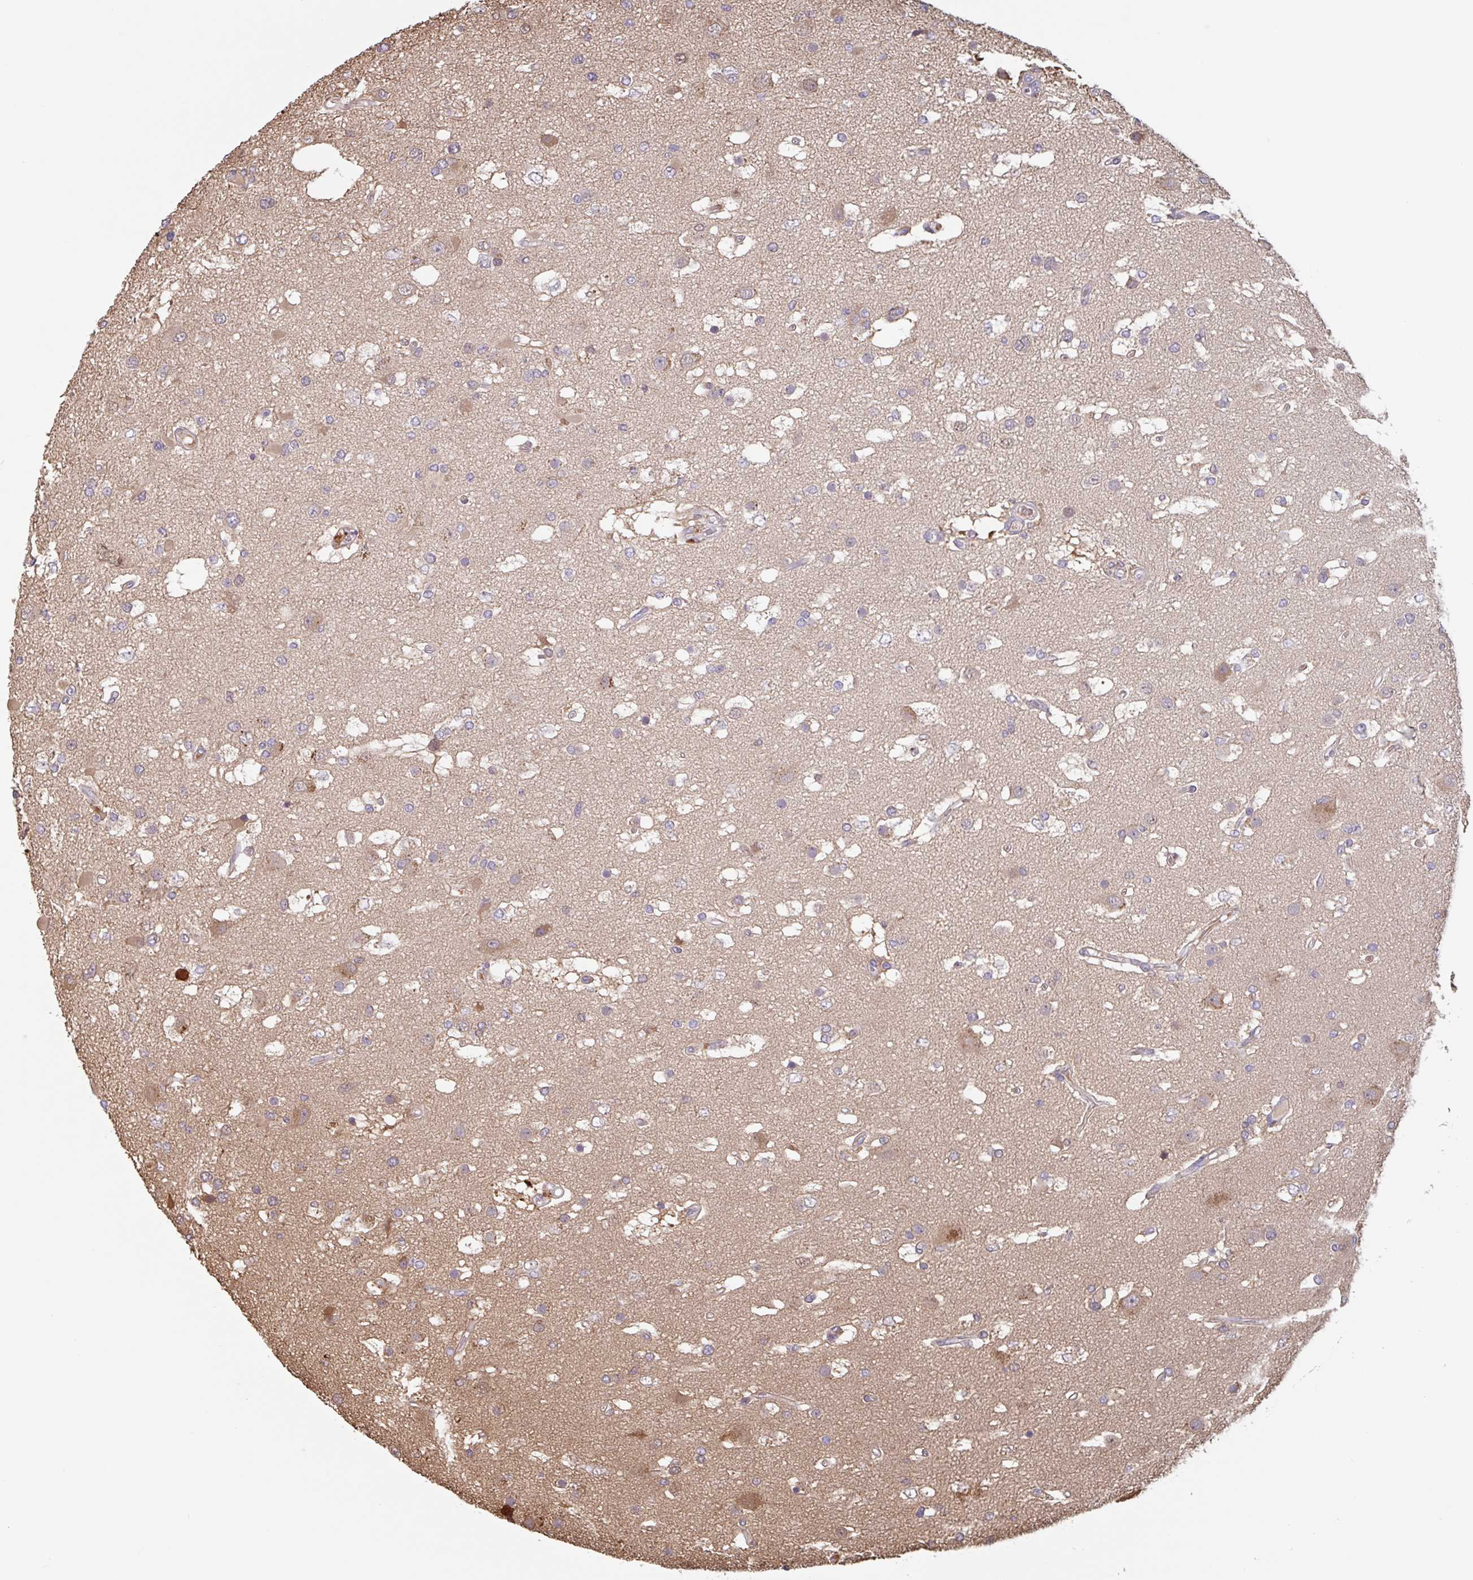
{"staining": {"intensity": "negative", "quantity": "none", "location": "none"}, "tissue": "glioma", "cell_type": "Tumor cells", "image_type": "cancer", "snomed": [{"axis": "morphology", "description": "Glioma, malignant, High grade"}, {"axis": "topography", "description": "Brain"}], "caption": "Tumor cells show no significant protein expression in glioma.", "gene": "OTOP2", "patient": {"sex": "male", "age": 53}}